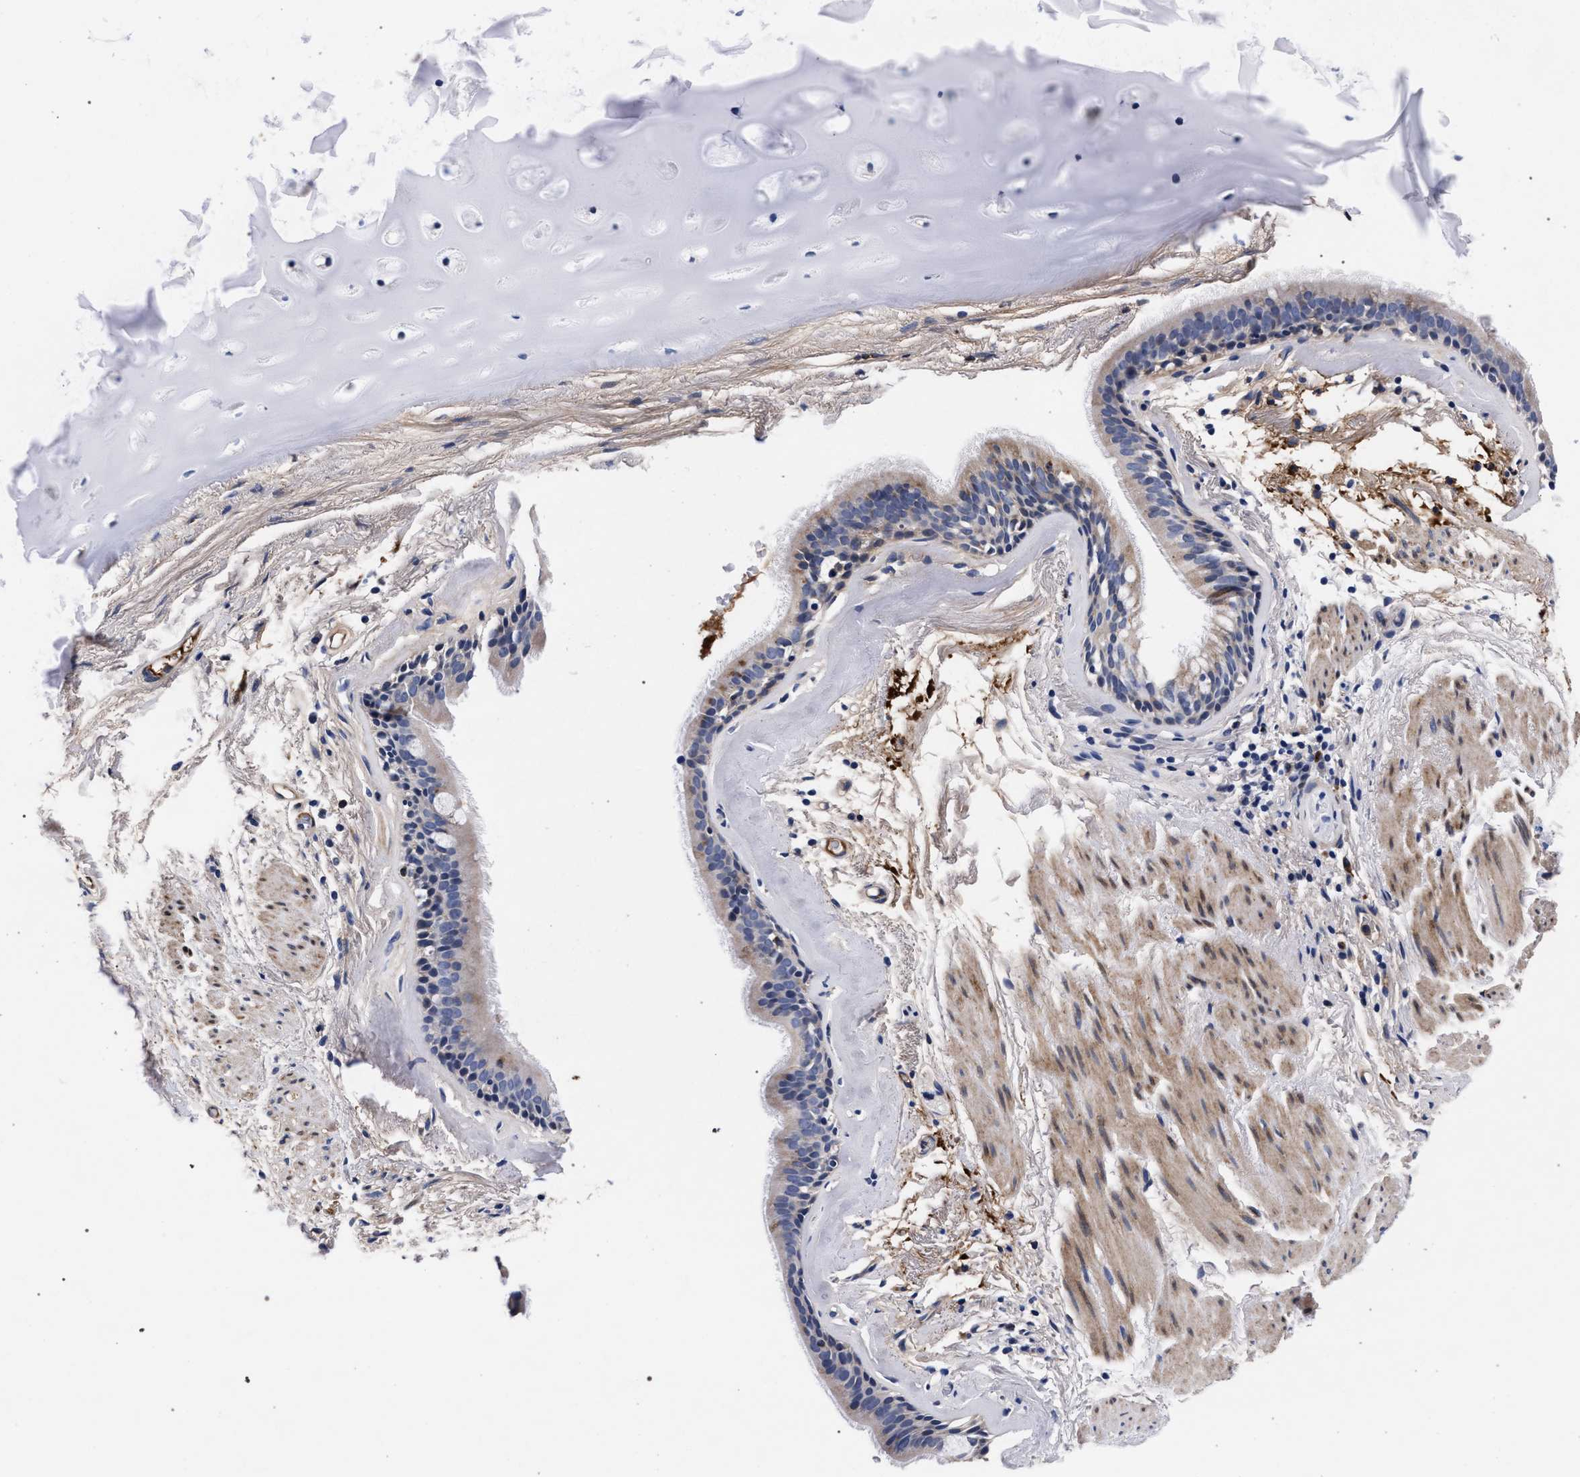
{"staining": {"intensity": "weak", "quantity": "<25%", "location": "cytoplasmic/membranous"}, "tissue": "bronchus", "cell_type": "Respiratory epithelial cells", "image_type": "normal", "snomed": [{"axis": "morphology", "description": "Normal tissue, NOS"}, {"axis": "topography", "description": "Cartilage tissue"}], "caption": "The image reveals no staining of respiratory epithelial cells in normal bronchus.", "gene": "ACOX1", "patient": {"sex": "female", "age": 63}}